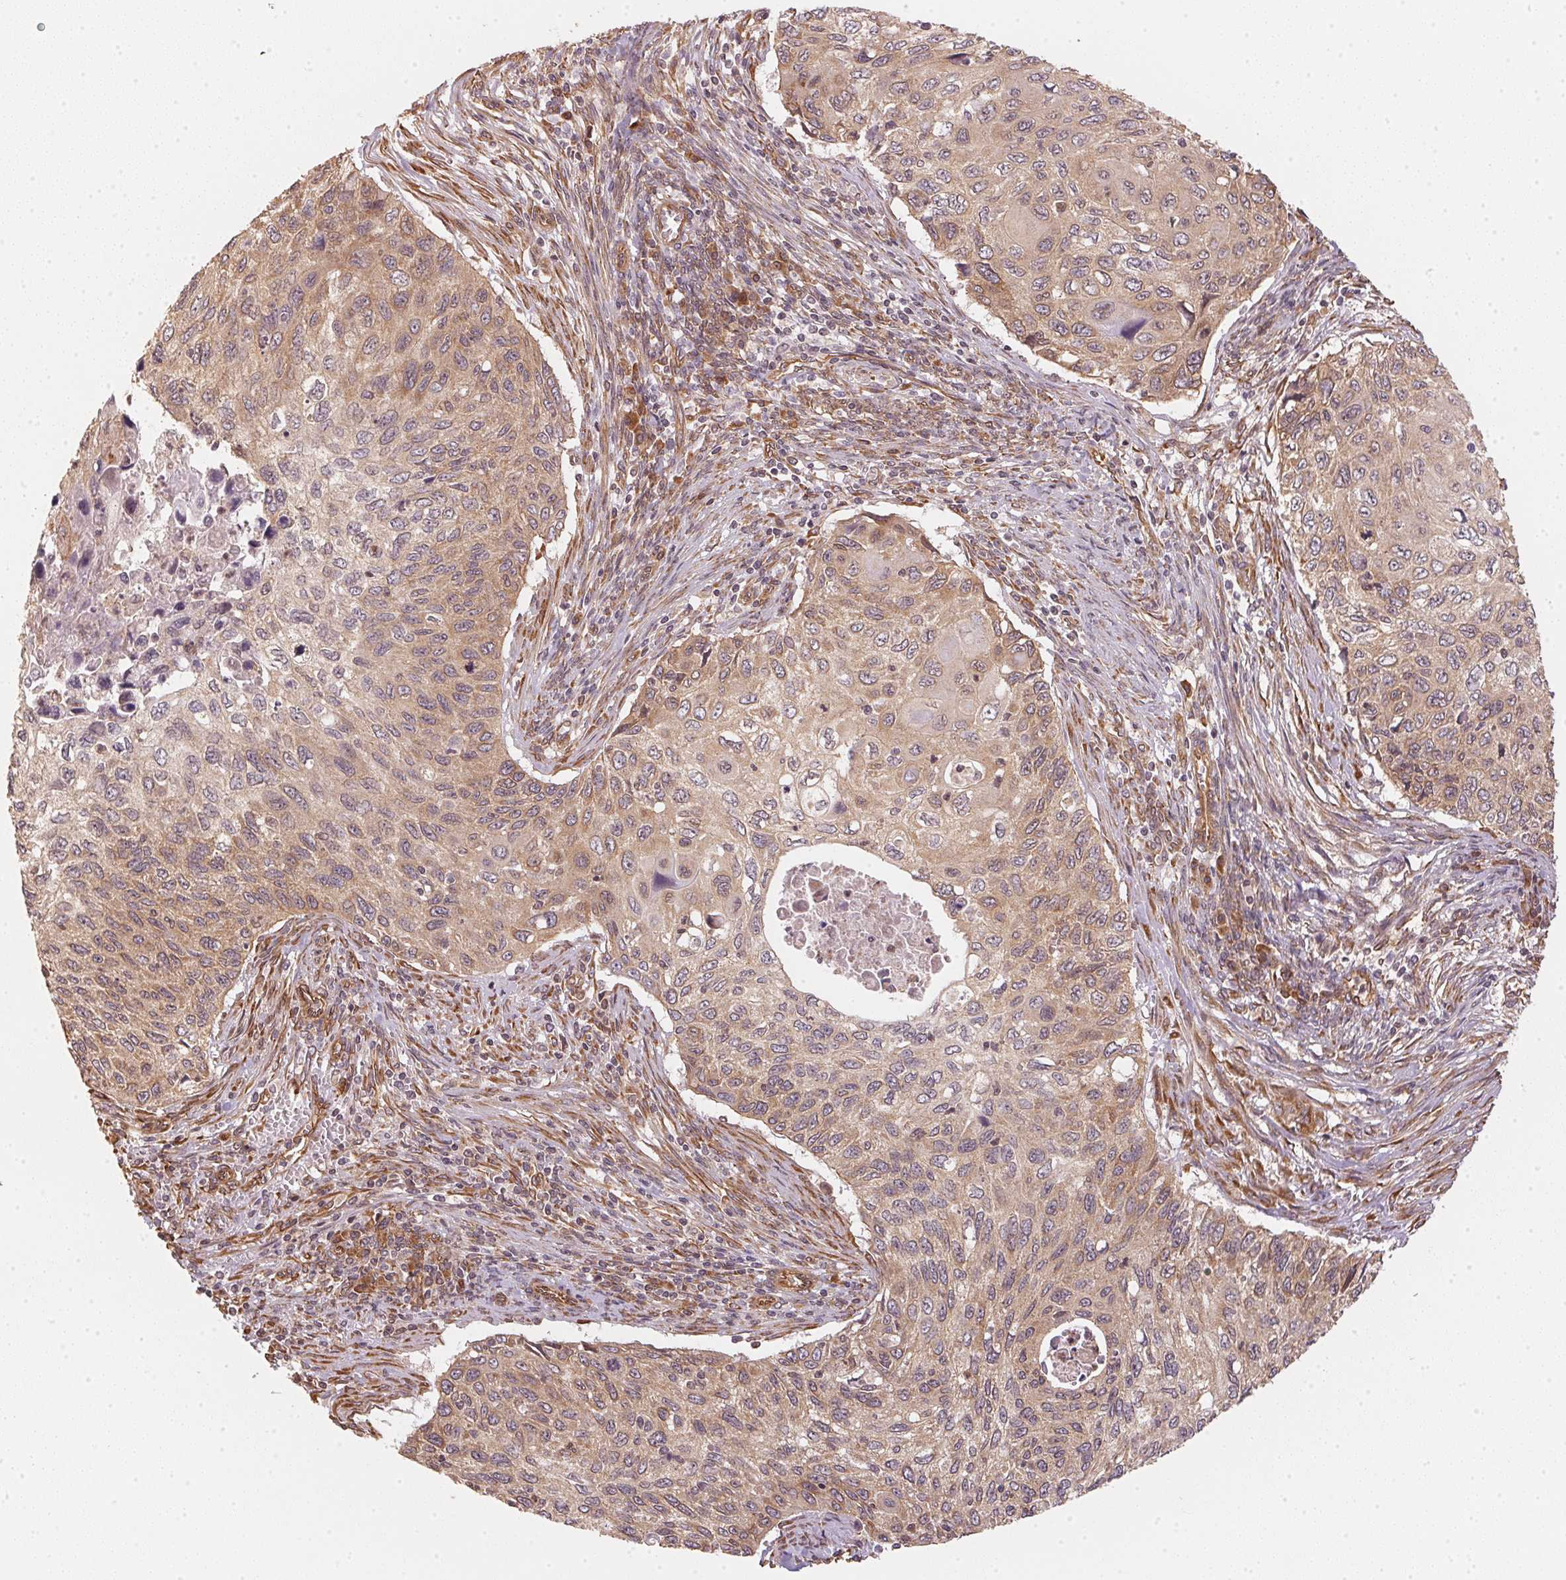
{"staining": {"intensity": "weak", "quantity": ">75%", "location": "cytoplasmic/membranous"}, "tissue": "cervical cancer", "cell_type": "Tumor cells", "image_type": "cancer", "snomed": [{"axis": "morphology", "description": "Squamous cell carcinoma, NOS"}, {"axis": "topography", "description": "Cervix"}], "caption": "A brown stain labels weak cytoplasmic/membranous positivity of a protein in squamous cell carcinoma (cervical) tumor cells.", "gene": "STRN4", "patient": {"sex": "female", "age": 70}}